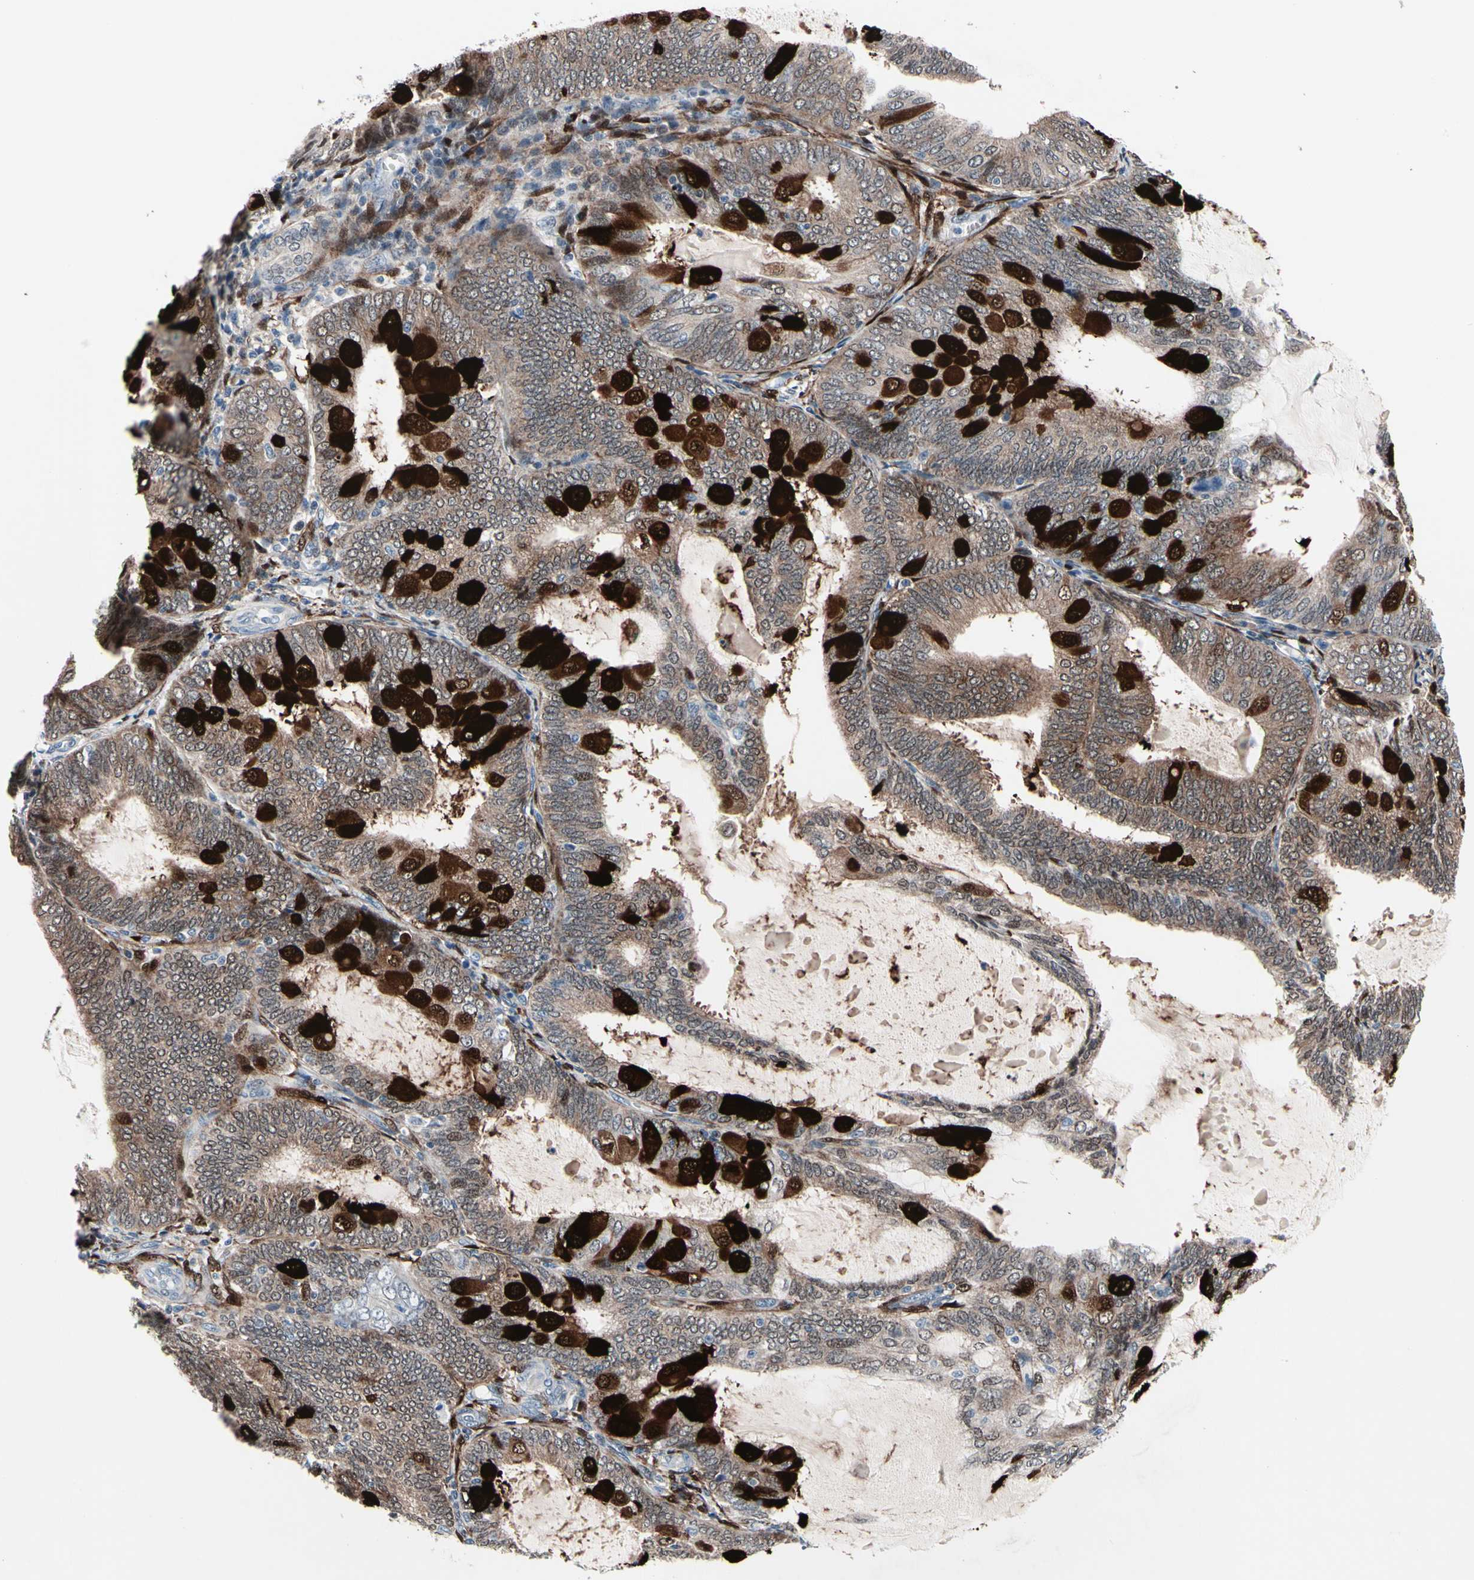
{"staining": {"intensity": "strong", "quantity": "<25%", "location": "cytoplasmic/membranous,nuclear"}, "tissue": "endometrial cancer", "cell_type": "Tumor cells", "image_type": "cancer", "snomed": [{"axis": "morphology", "description": "Adenocarcinoma, NOS"}, {"axis": "topography", "description": "Endometrium"}], "caption": "An image showing strong cytoplasmic/membranous and nuclear expression in approximately <25% of tumor cells in endometrial cancer, as visualized by brown immunohistochemical staining.", "gene": "TXN", "patient": {"sex": "female", "age": 81}}